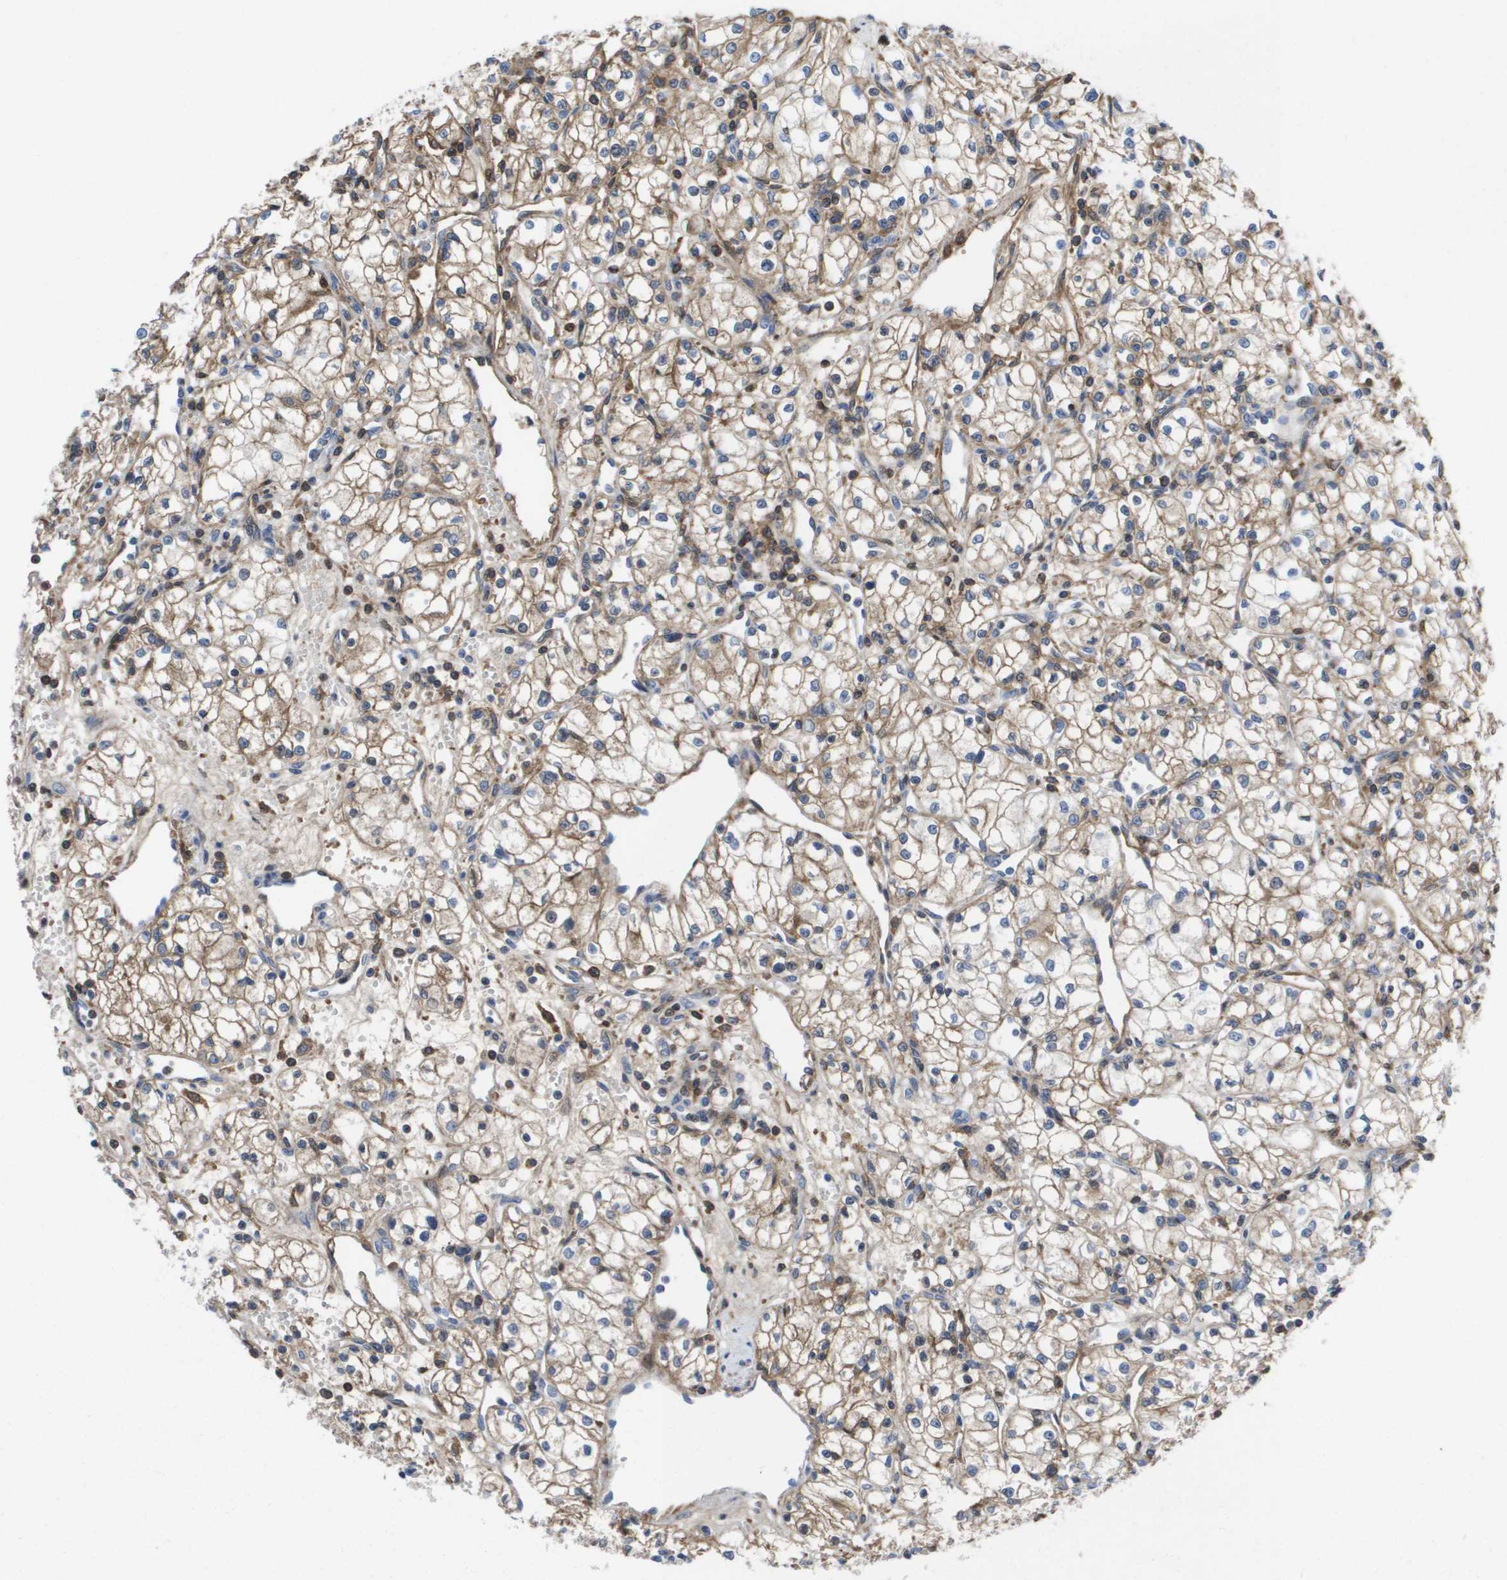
{"staining": {"intensity": "moderate", "quantity": ">75%", "location": "cytoplasmic/membranous"}, "tissue": "renal cancer", "cell_type": "Tumor cells", "image_type": "cancer", "snomed": [{"axis": "morphology", "description": "Normal tissue, NOS"}, {"axis": "morphology", "description": "Adenocarcinoma, NOS"}, {"axis": "topography", "description": "Kidney"}], "caption": "This micrograph reveals renal cancer (adenocarcinoma) stained with IHC to label a protein in brown. The cytoplasmic/membranous of tumor cells show moderate positivity for the protein. Nuclei are counter-stained blue.", "gene": "SERPINC1", "patient": {"sex": "male", "age": 59}}